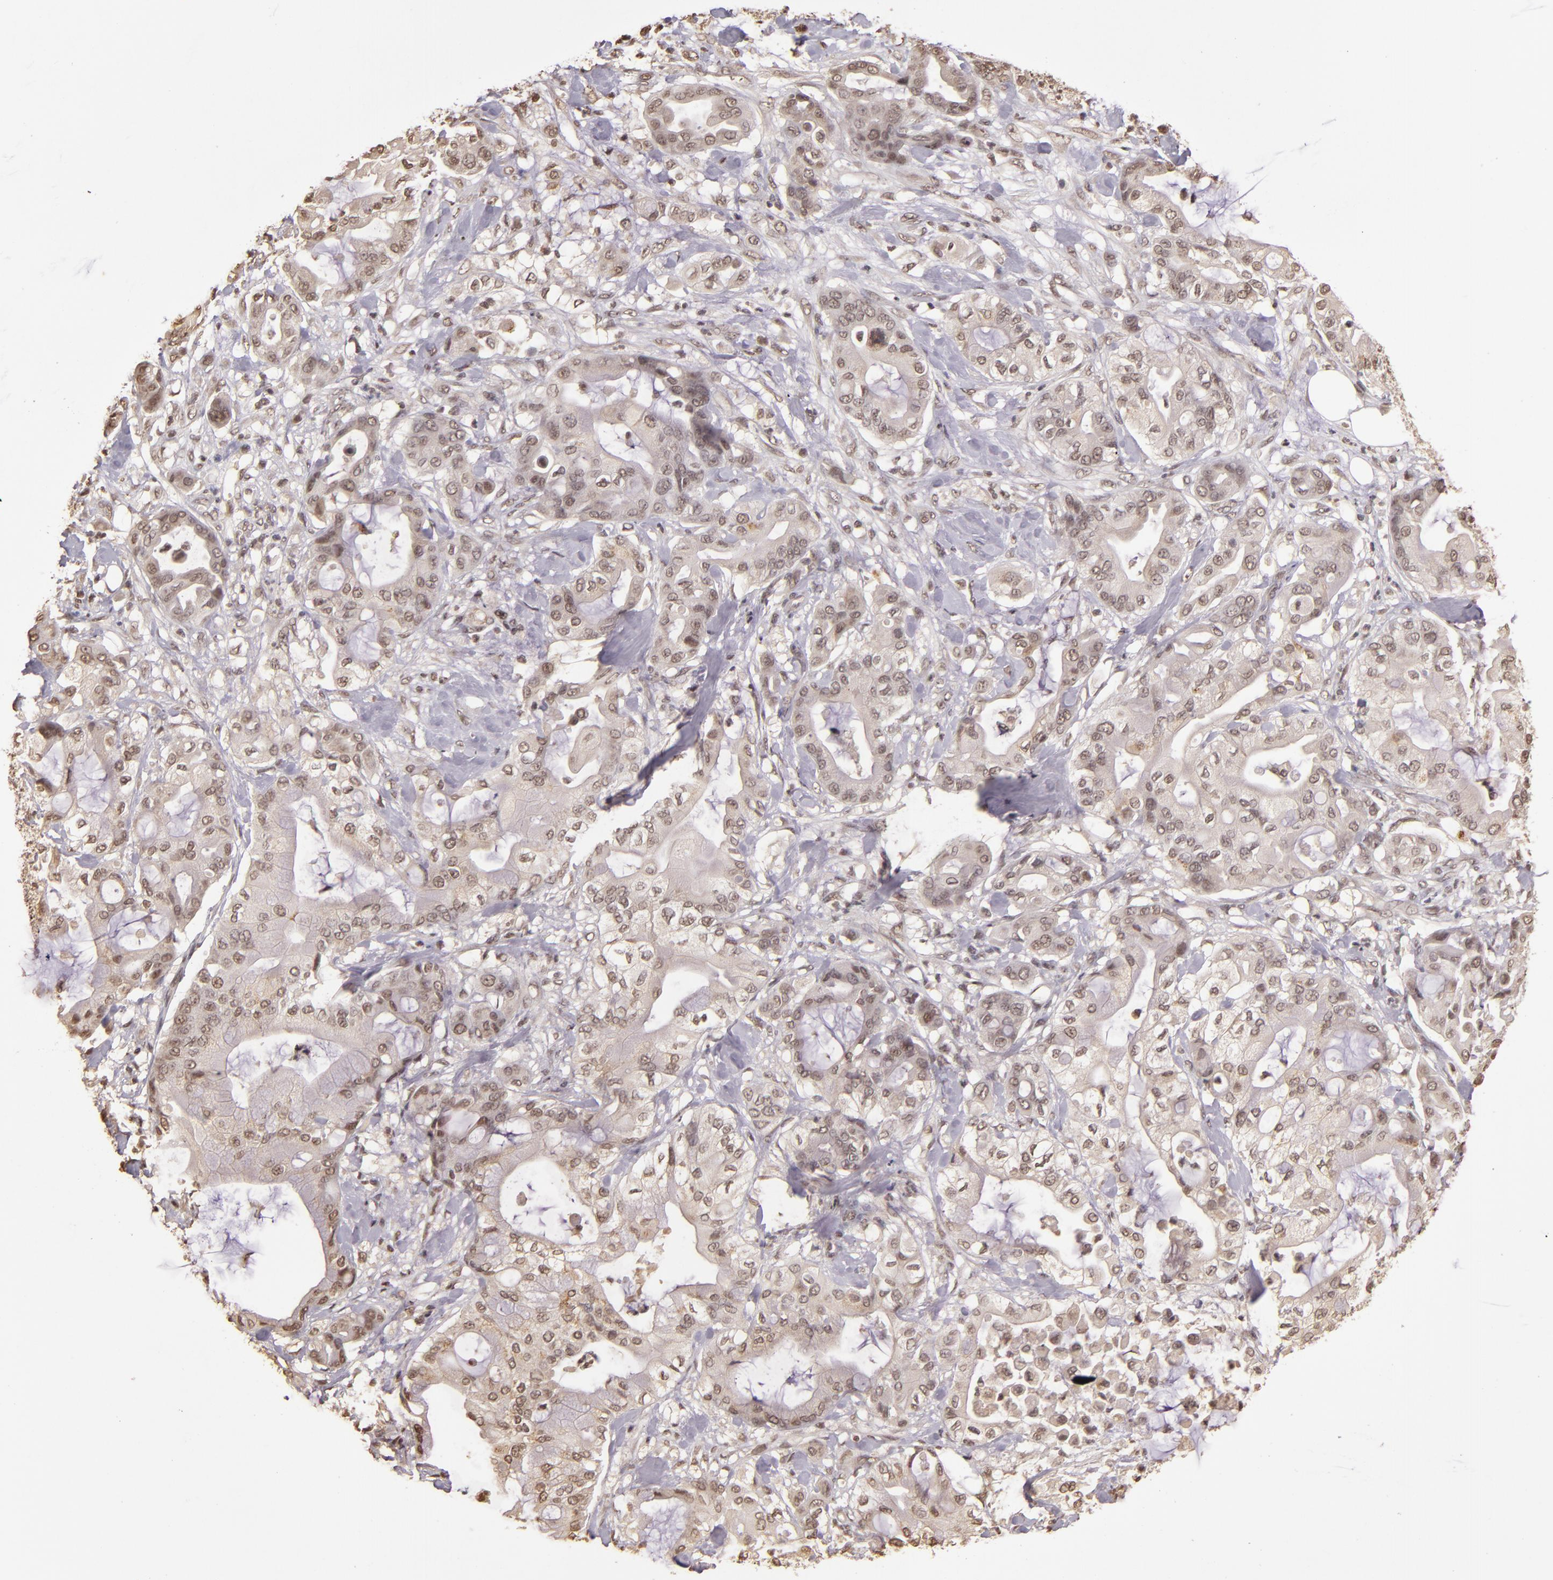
{"staining": {"intensity": "weak", "quantity": ">75%", "location": "cytoplasmic/membranous,nuclear"}, "tissue": "pancreatic cancer", "cell_type": "Tumor cells", "image_type": "cancer", "snomed": [{"axis": "morphology", "description": "Adenocarcinoma, NOS"}, {"axis": "morphology", "description": "Adenocarcinoma, metastatic, NOS"}, {"axis": "topography", "description": "Lymph node"}, {"axis": "topography", "description": "Pancreas"}, {"axis": "topography", "description": "Duodenum"}], "caption": "Pancreatic metastatic adenocarcinoma stained with DAB (3,3'-diaminobenzidine) immunohistochemistry exhibits low levels of weak cytoplasmic/membranous and nuclear staining in about >75% of tumor cells. Immunohistochemistry stains the protein in brown and the nuclei are stained blue.", "gene": "CUL1", "patient": {"sex": "female", "age": 64}}